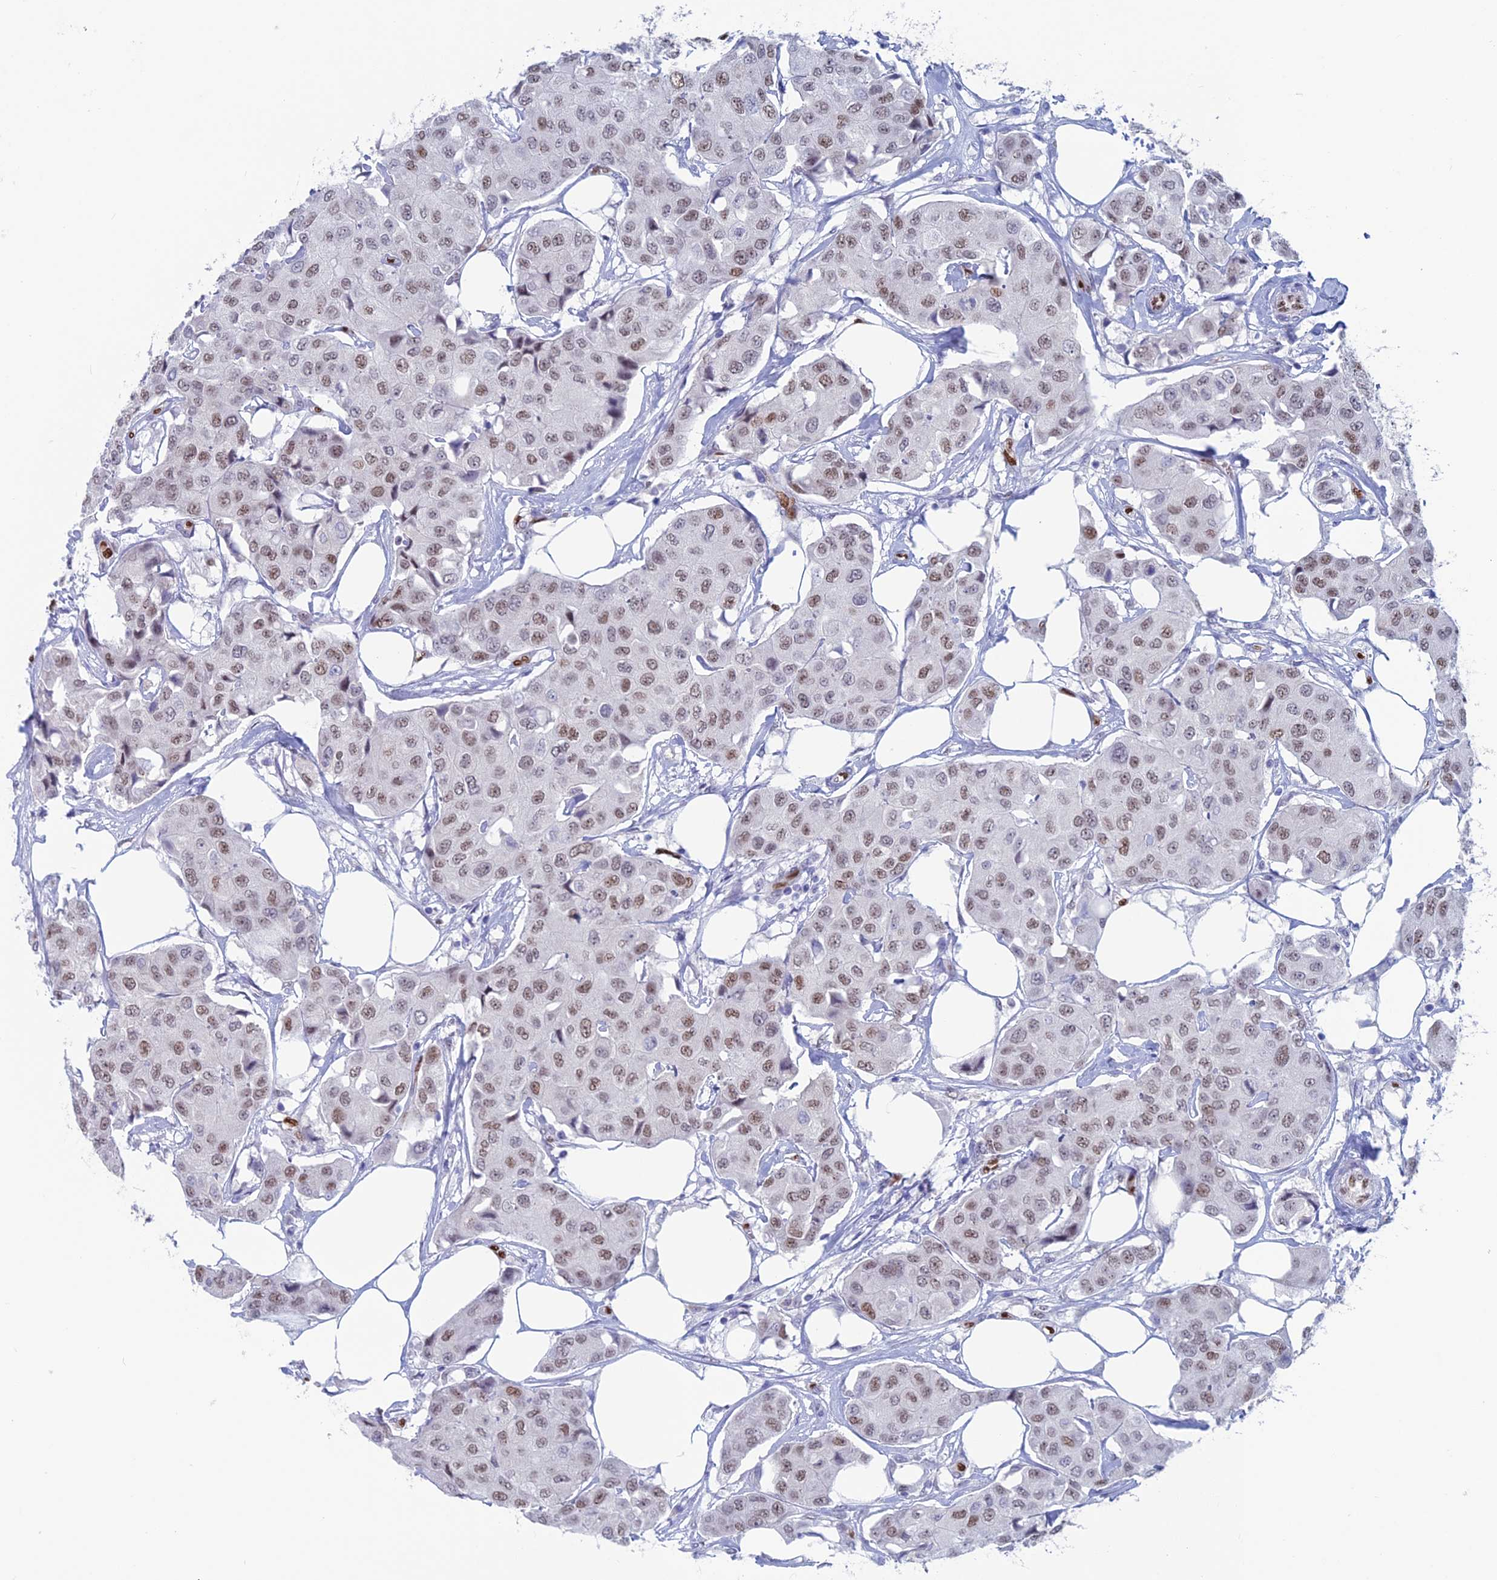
{"staining": {"intensity": "moderate", "quantity": ">75%", "location": "nuclear"}, "tissue": "breast cancer", "cell_type": "Tumor cells", "image_type": "cancer", "snomed": [{"axis": "morphology", "description": "Duct carcinoma"}, {"axis": "topography", "description": "Breast"}], "caption": "Immunohistochemistry (IHC) photomicrograph of breast cancer (intraductal carcinoma) stained for a protein (brown), which reveals medium levels of moderate nuclear expression in about >75% of tumor cells.", "gene": "NOL4L", "patient": {"sex": "female", "age": 80}}